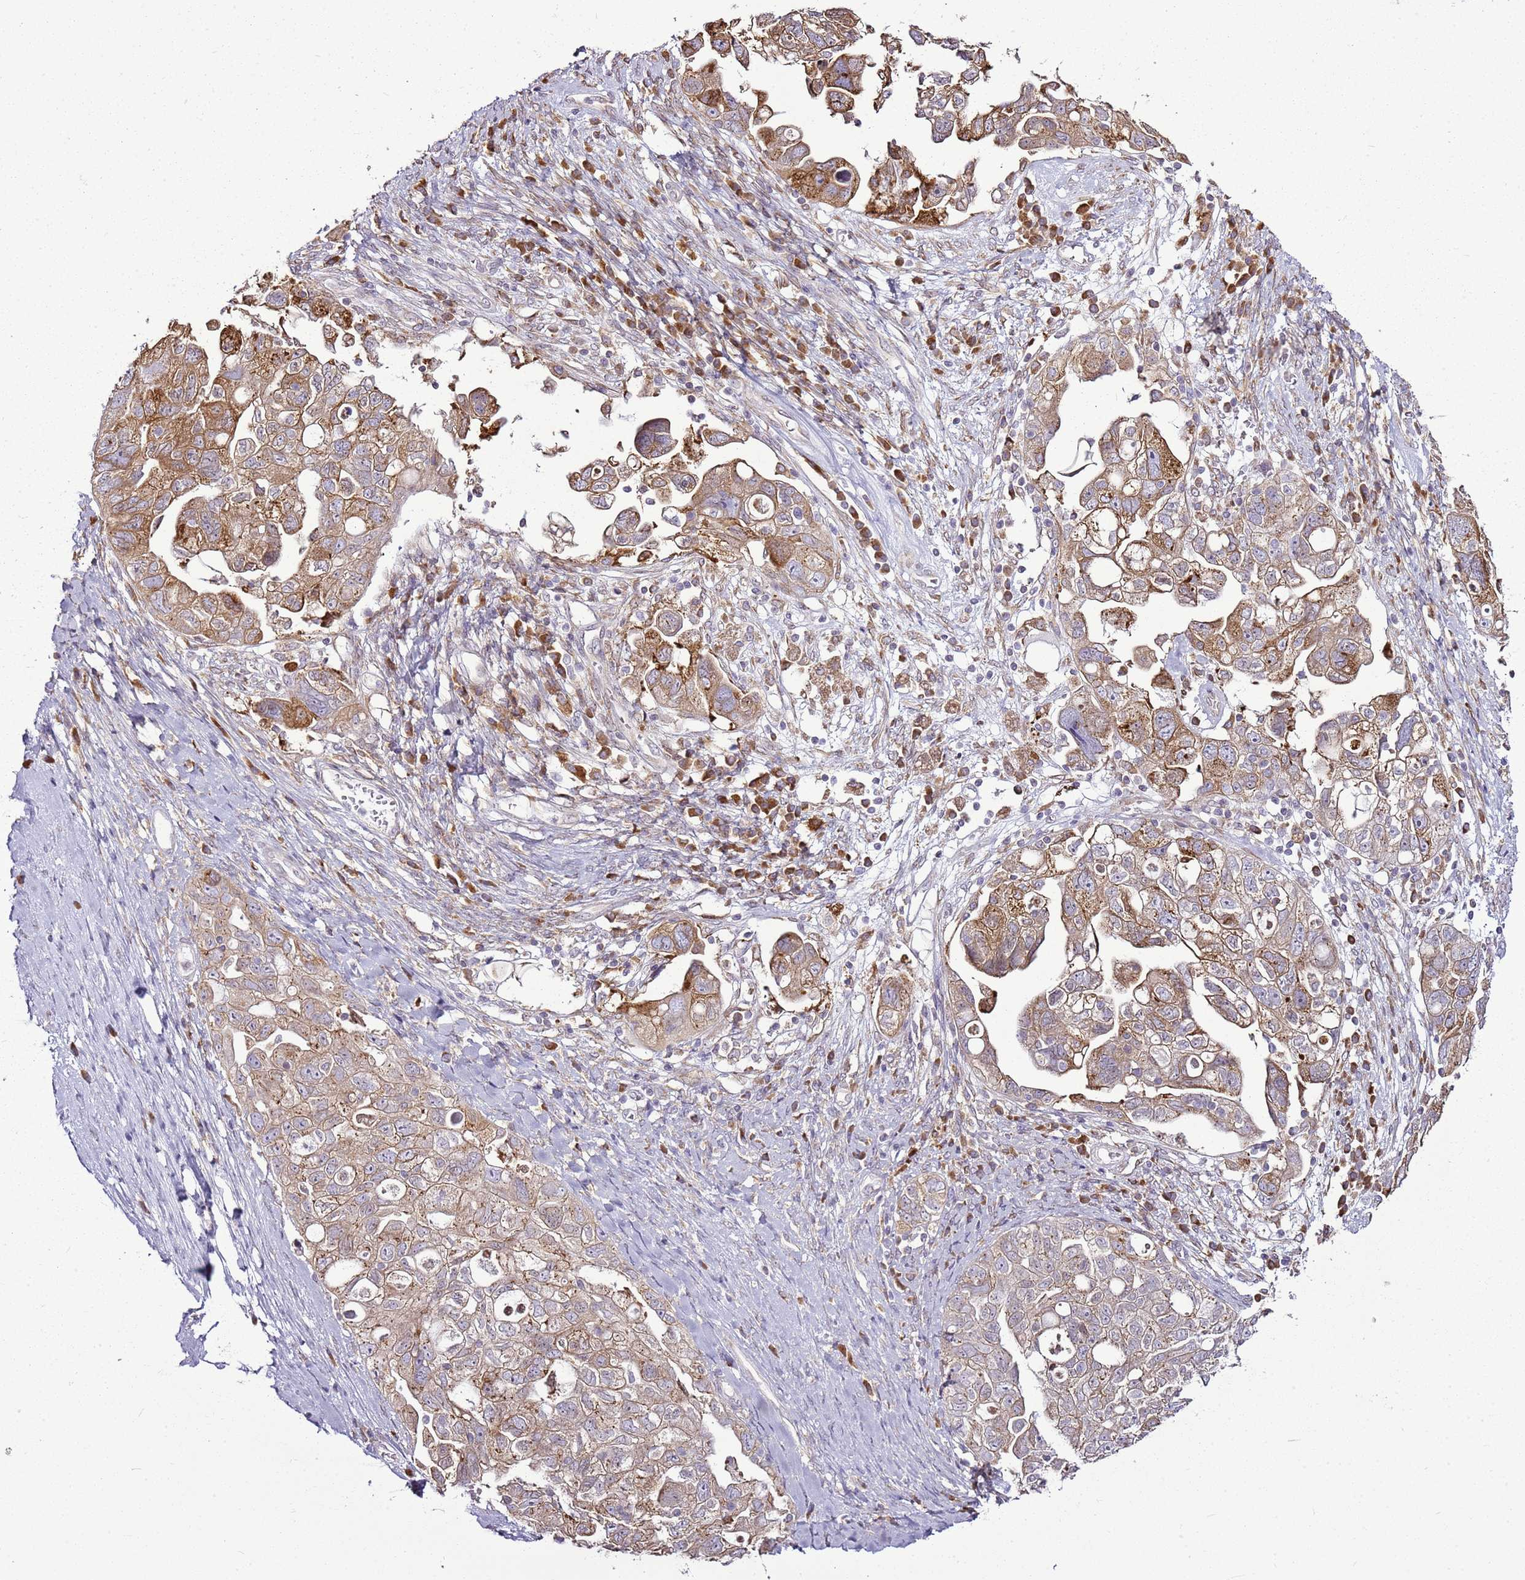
{"staining": {"intensity": "moderate", "quantity": ">75%", "location": "cytoplasmic/membranous"}, "tissue": "ovarian cancer", "cell_type": "Tumor cells", "image_type": "cancer", "snomed": [{"axis": "morphology", "description": "Carcinoma, NOS"}, {"axis": "morphology", "description": "Cystadenocarcinoma, serous, NOS"}, {"axis": "topography", "description": "Ovary"}], "caption": "Ovarian cancer (carcinoma) stained with DAB (3,3'-diaminobenzidine) immunohistochemistry (IHC) demonstrates medium levels of moderate cytoplasmic/membranous staining in approximately >75% of tumor cells.", "gene": "TMED10", "patient": {"sex": "female", "age": 69}}